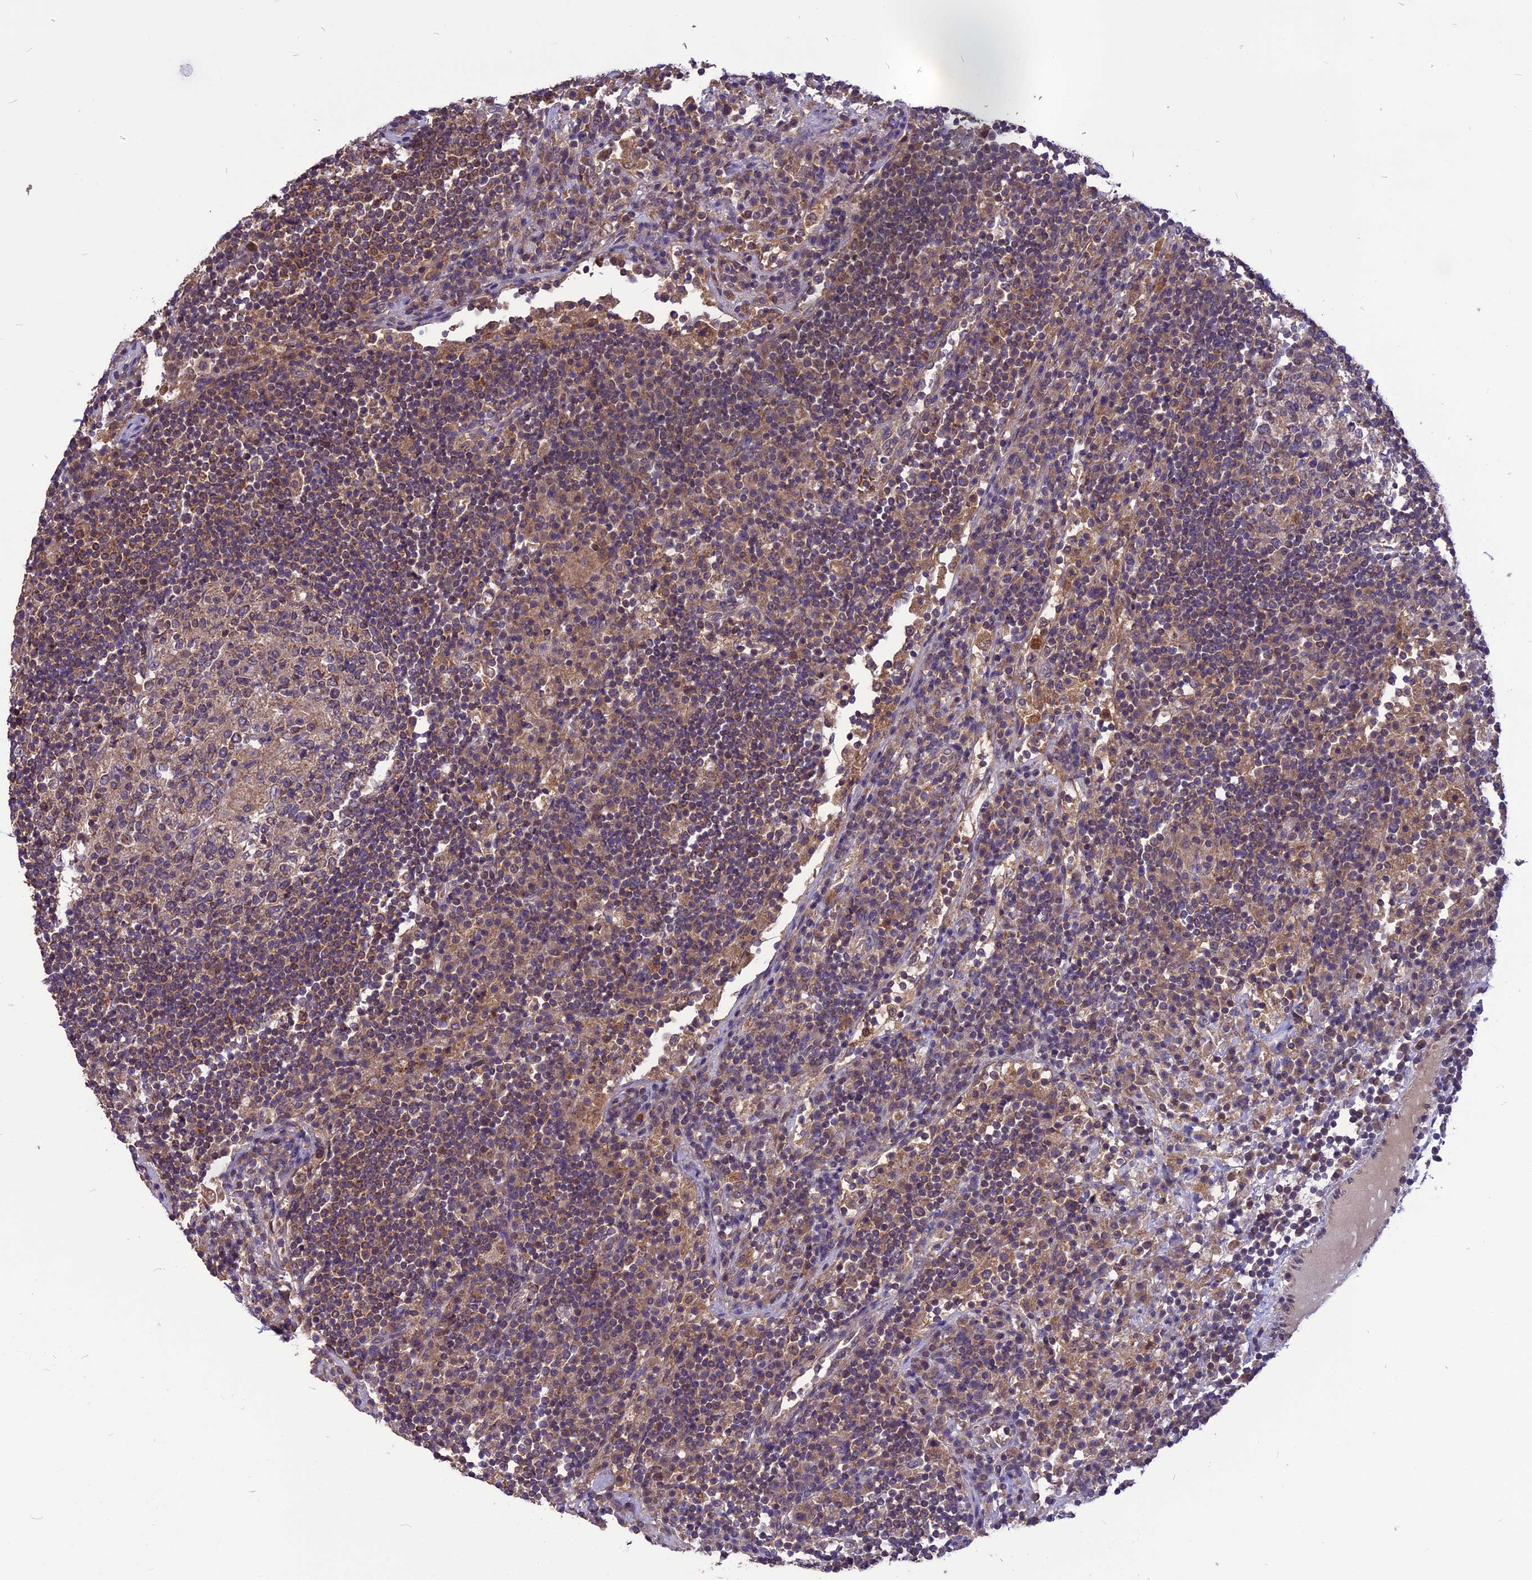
{"staining": {"intensity": "weak", "quantity": "25%-75%", "location": "cytoplasmic/membranous"}, "tissue": "lymph node", "cell_type": "Germinal center cells", "image_type": "normal", "snomed": [{"axis": "morphology", "description": "Normal tissue, NOS"}, {"axis": "topography", "description": "Lymph node"}], "caption": "About 25%-75% of germinal center cells in benign lymph node display weak cytoplasmic/membranous protein expression as visualized by brown immunohistochemical staining.", "gene": "PSMF1", "patient": {"sex": "female", "age": 53}}